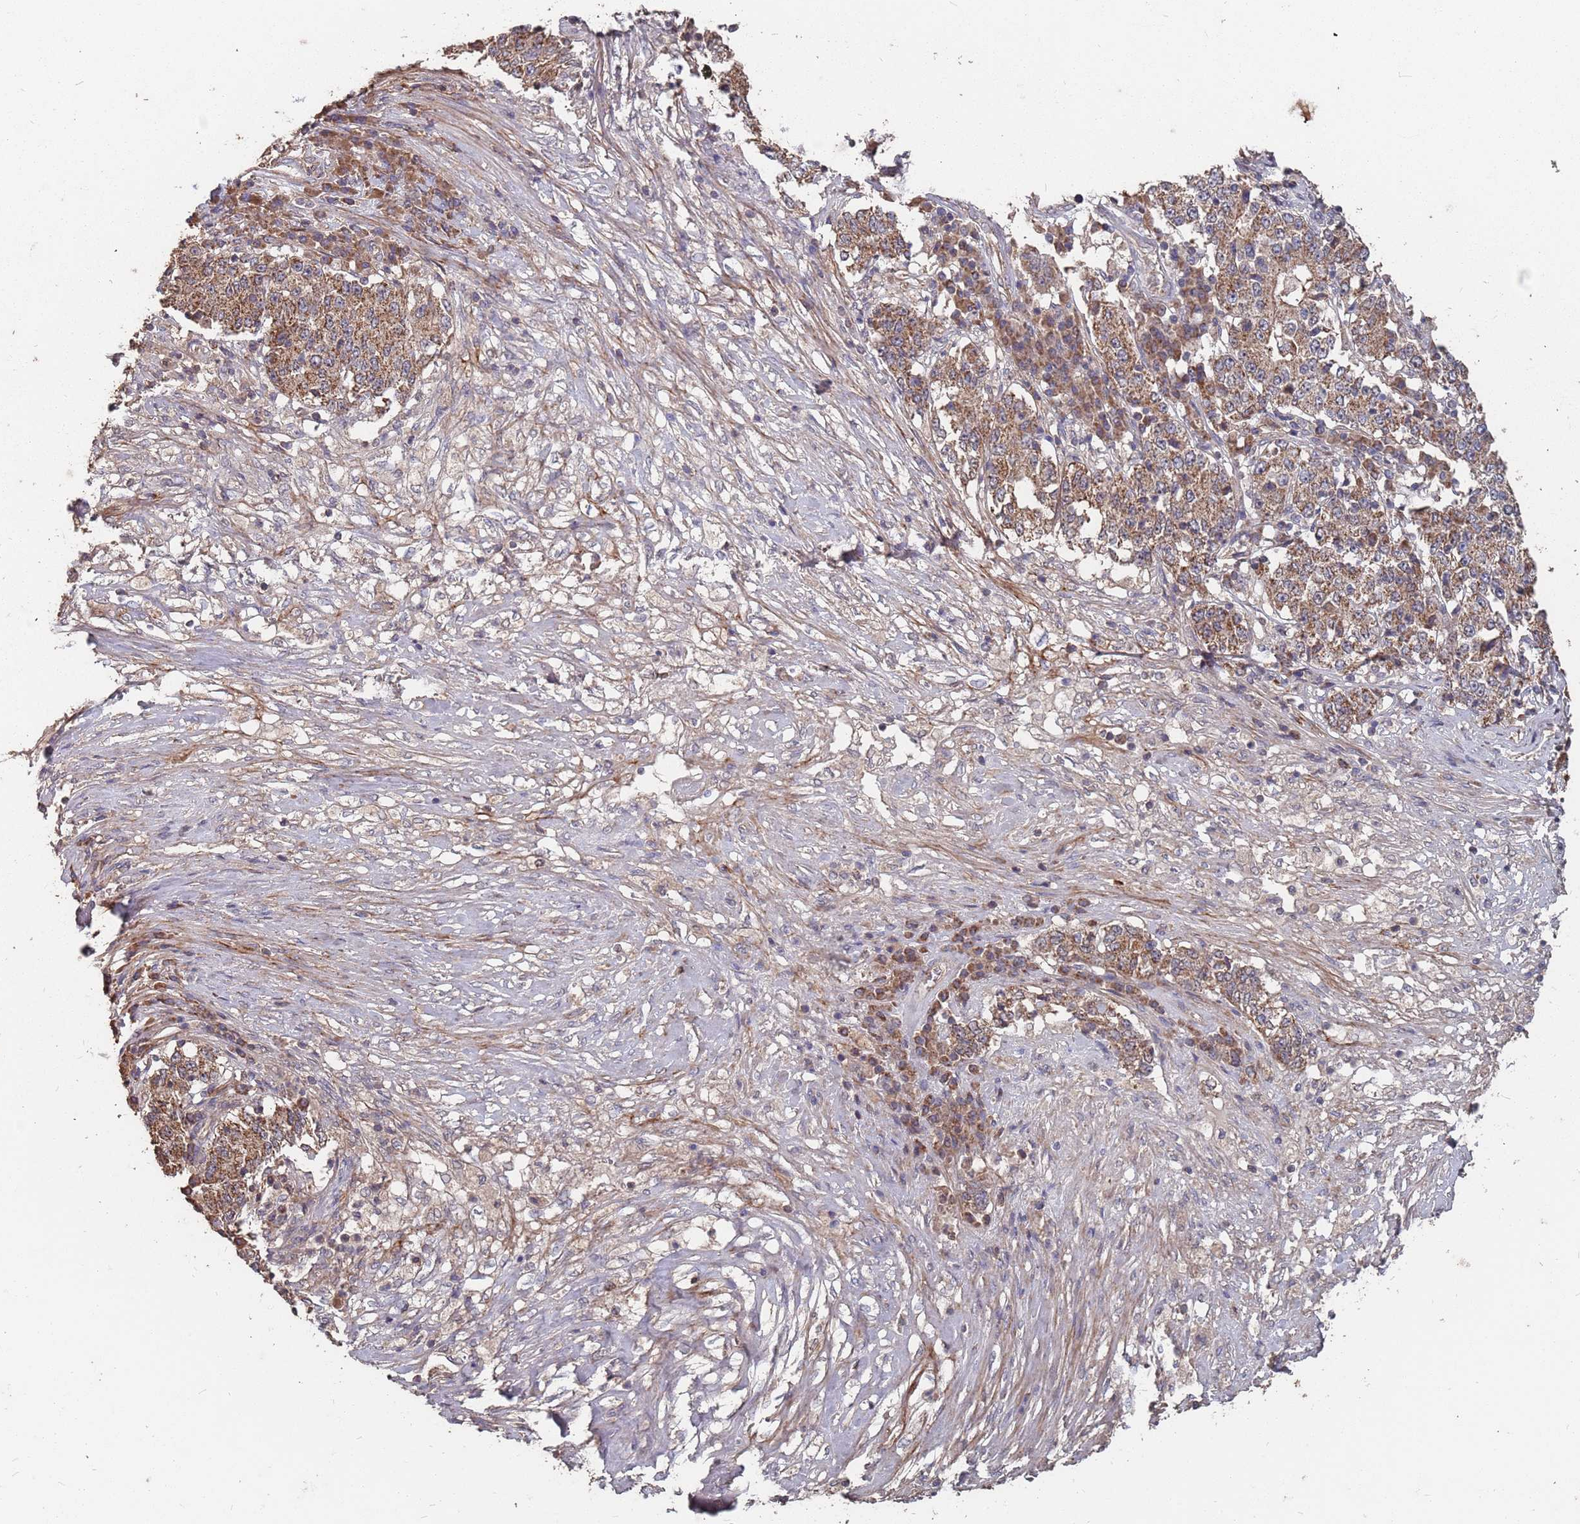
{"staining": {"intensity": "moderate", "quantity": ">75%", "location": "cytoplasmic/membranous"}, "tissue": "stomach cancer", "cell_type": "Tumor cells", "image_type": "cancer", "snomed": [{"axis": "morphology", "description": "Adenocarcinoma, NOS"}, {"axis": "topography", "description": "Stomach"}], "caption": "A brown stain labels moderate cytoplasmic/membranous expression of a protein in stomach adenocarcinoma tumor cells.", "gene": "PRORP", "patient": {"sex": "male", "age": 59}}